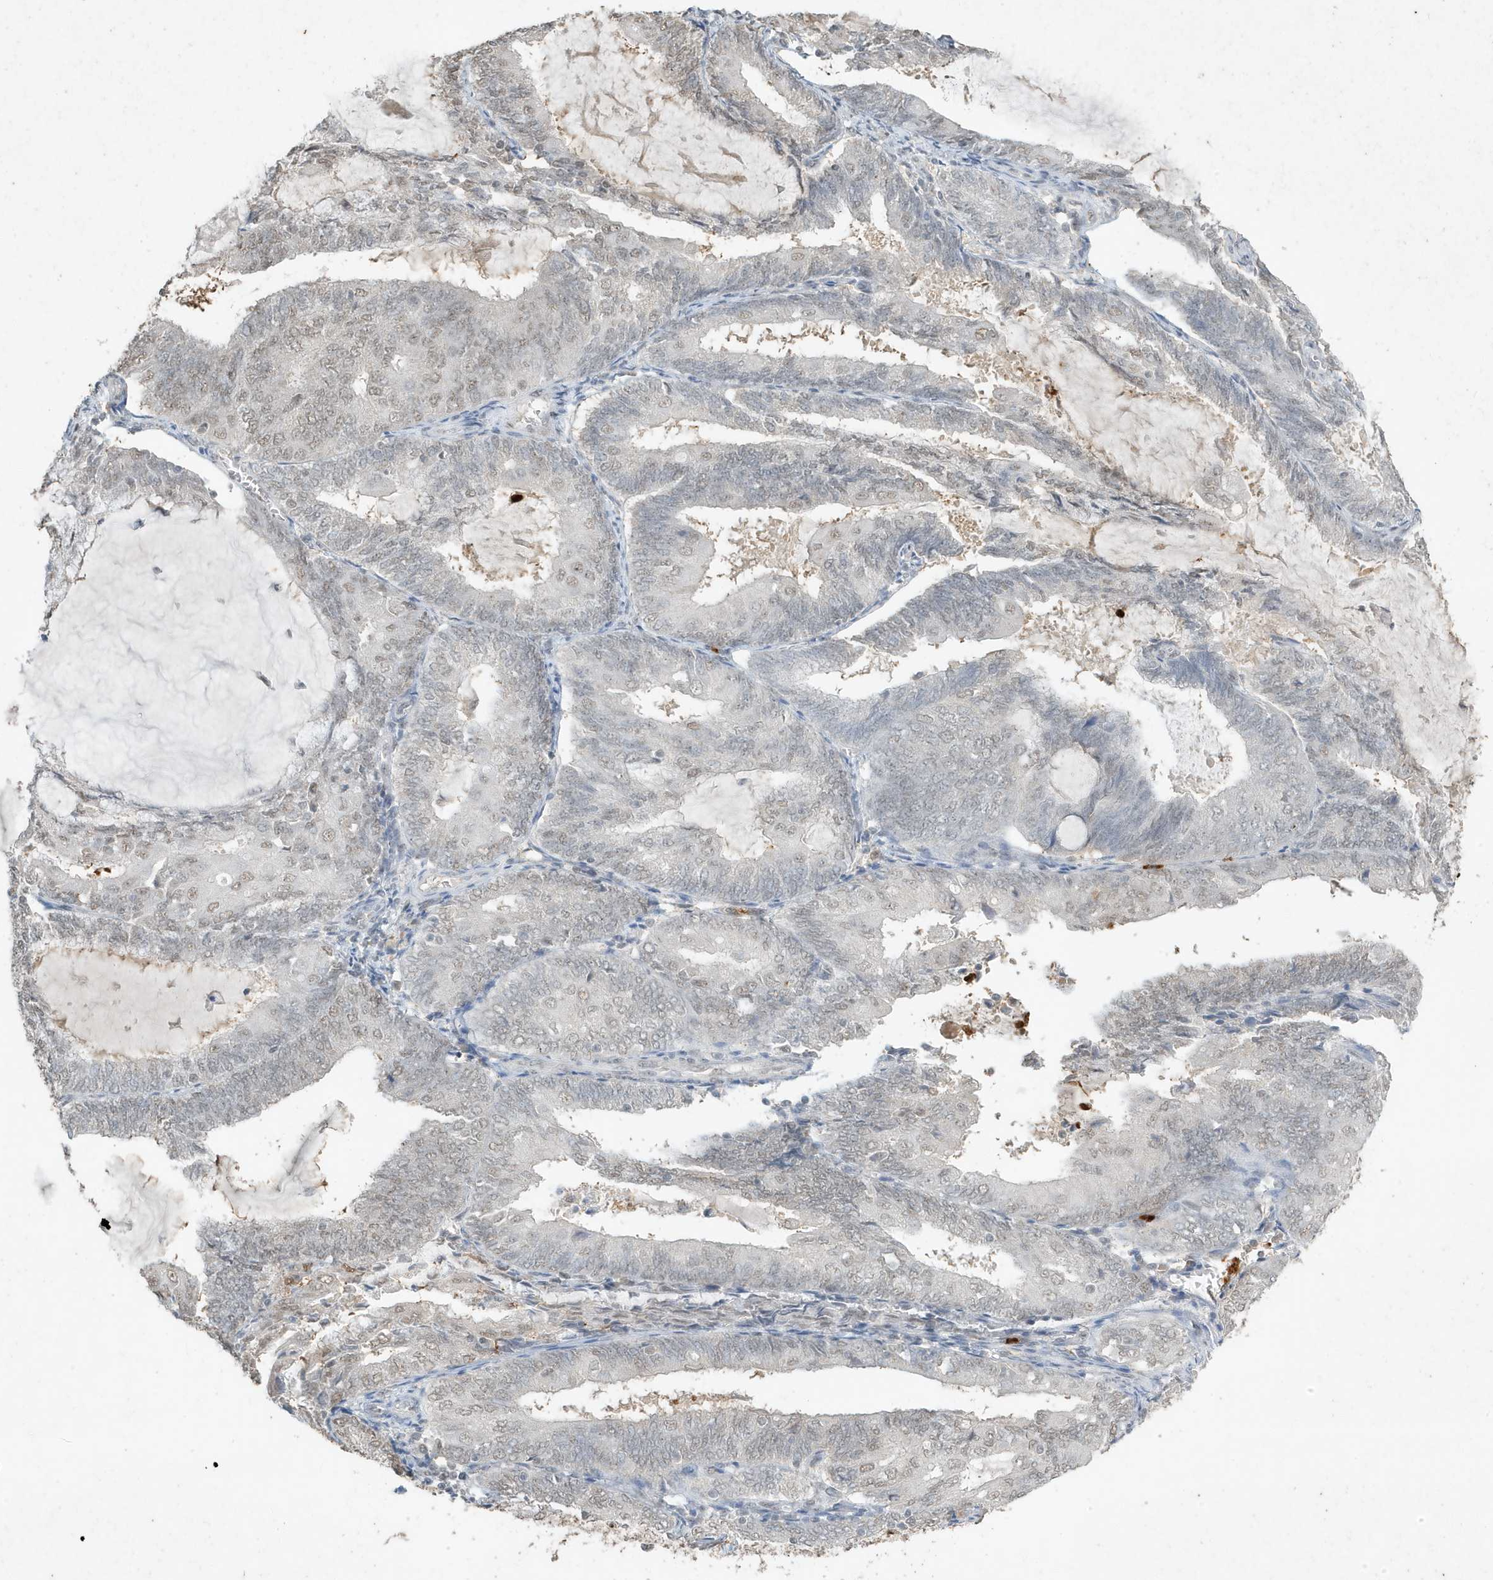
{"staining": {"intensity": "weak", "quantity": "<25%", "location": "nuclear"}, "tissue": "endometrial cancer", "cell_type": "Tumor cells", "image_type": "cancer", "snomed": [{"axis": "morphology", "description": "Adenocarcinoma, NOS"}, {"axis": "topography", "description": "Endometrium"}], "caption": "Photomicrograph shows no protein staining in tumor cells of endometrial cancer (adenocarcinoma) tissue.", "gene": "DEFA1", "patient": {"sex": "female", "age": 81}}